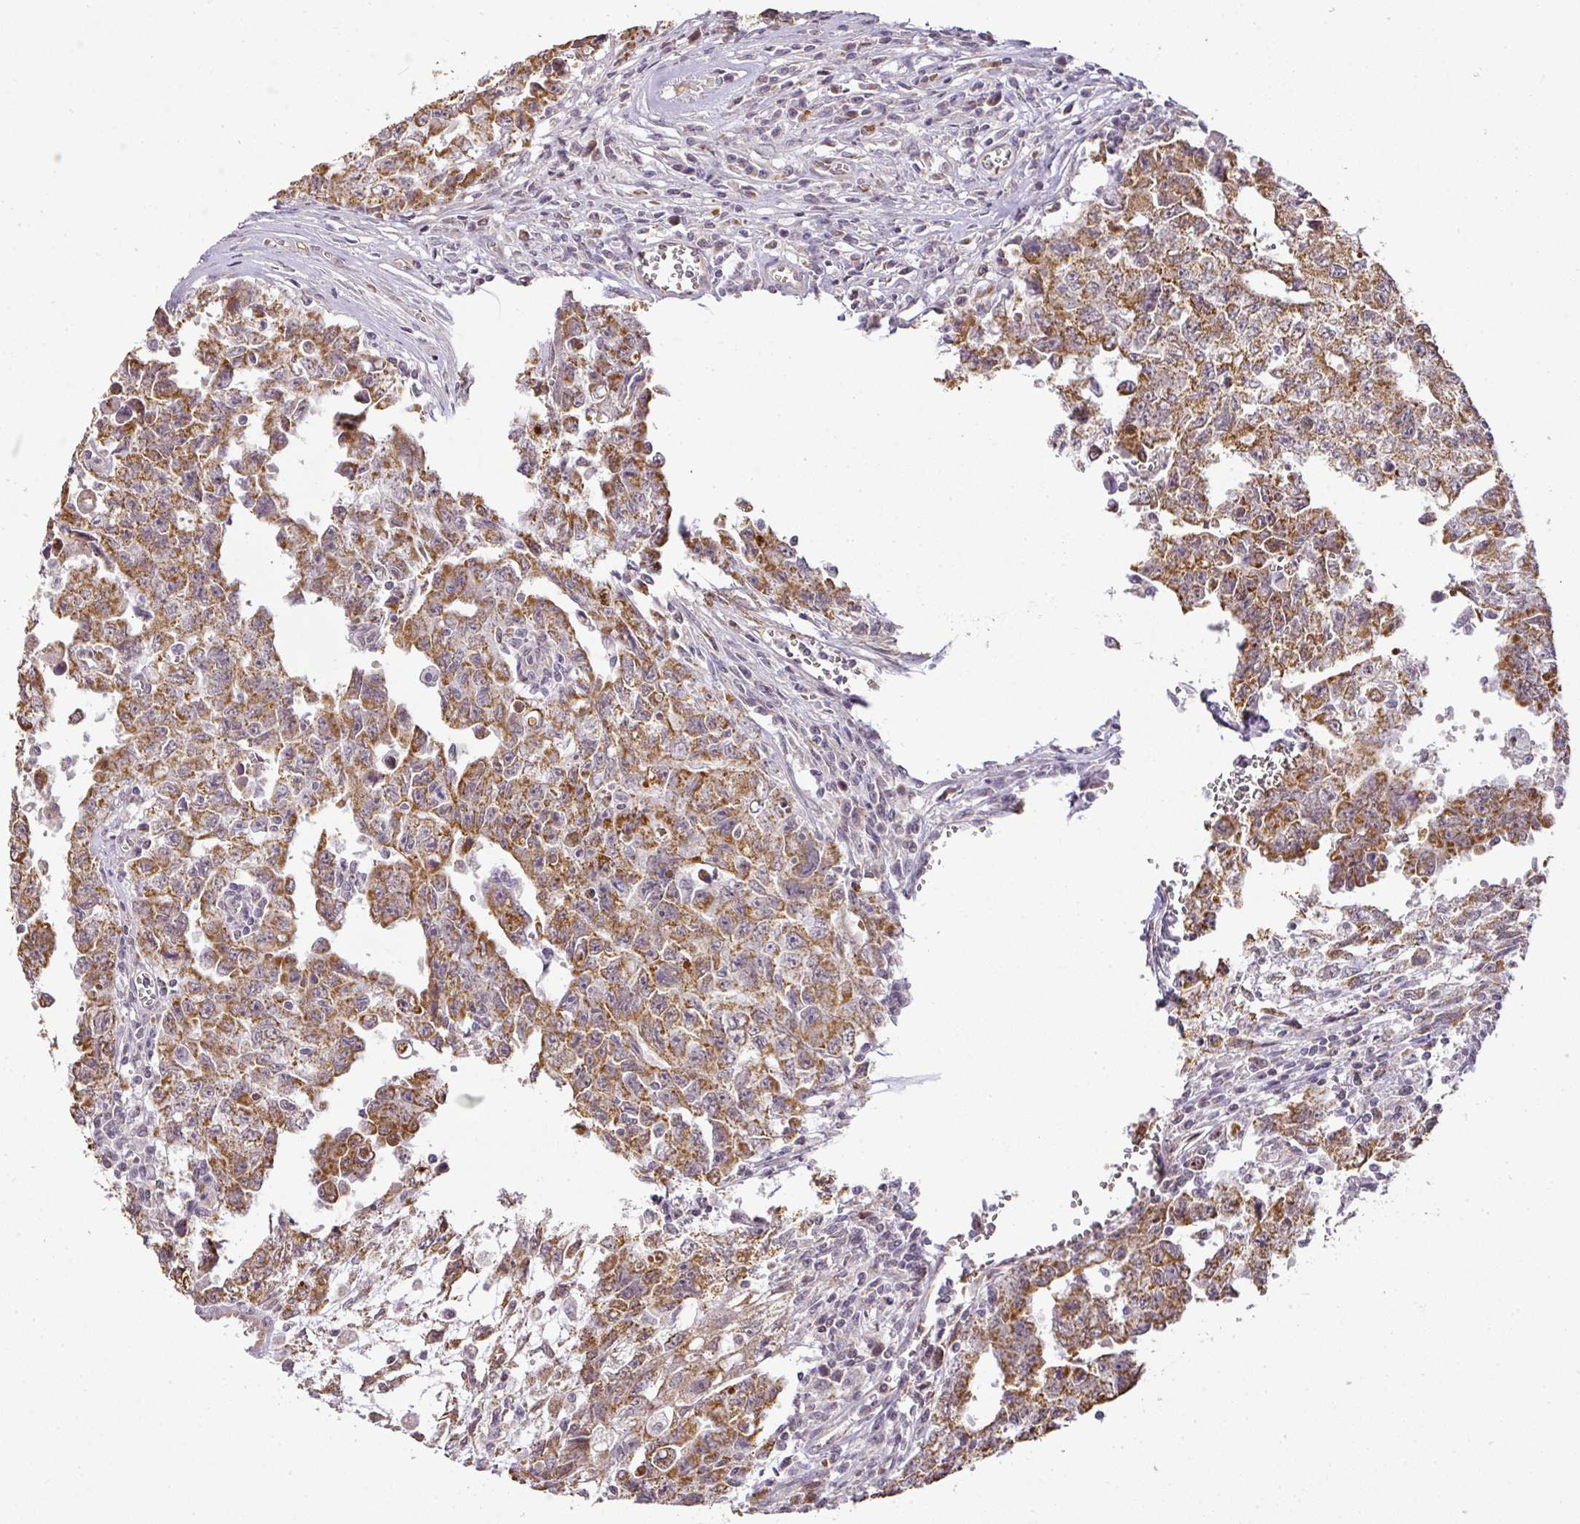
{"staining": {"intensity": "moderate", "quantity": ">75%", "location": "cytoplasmic/membranous"}, "tissue": "testis cancer", "cell_type": "Tumor cells", "image_type": "cancer", "snomed": [{"axis": "morphology", "description": "Carcinoma, Embryonal, NOS"}, {"axis": "topography", "description": "Testis"}], "caption": "Tumor cells reveal medium levels of moderate cytoplasmic/membranous positivity in approximately >75% of cells in testis embryonal carcinoma.", "gene": "MYOM2", "patient": {"sex": "male", "age": 24}}